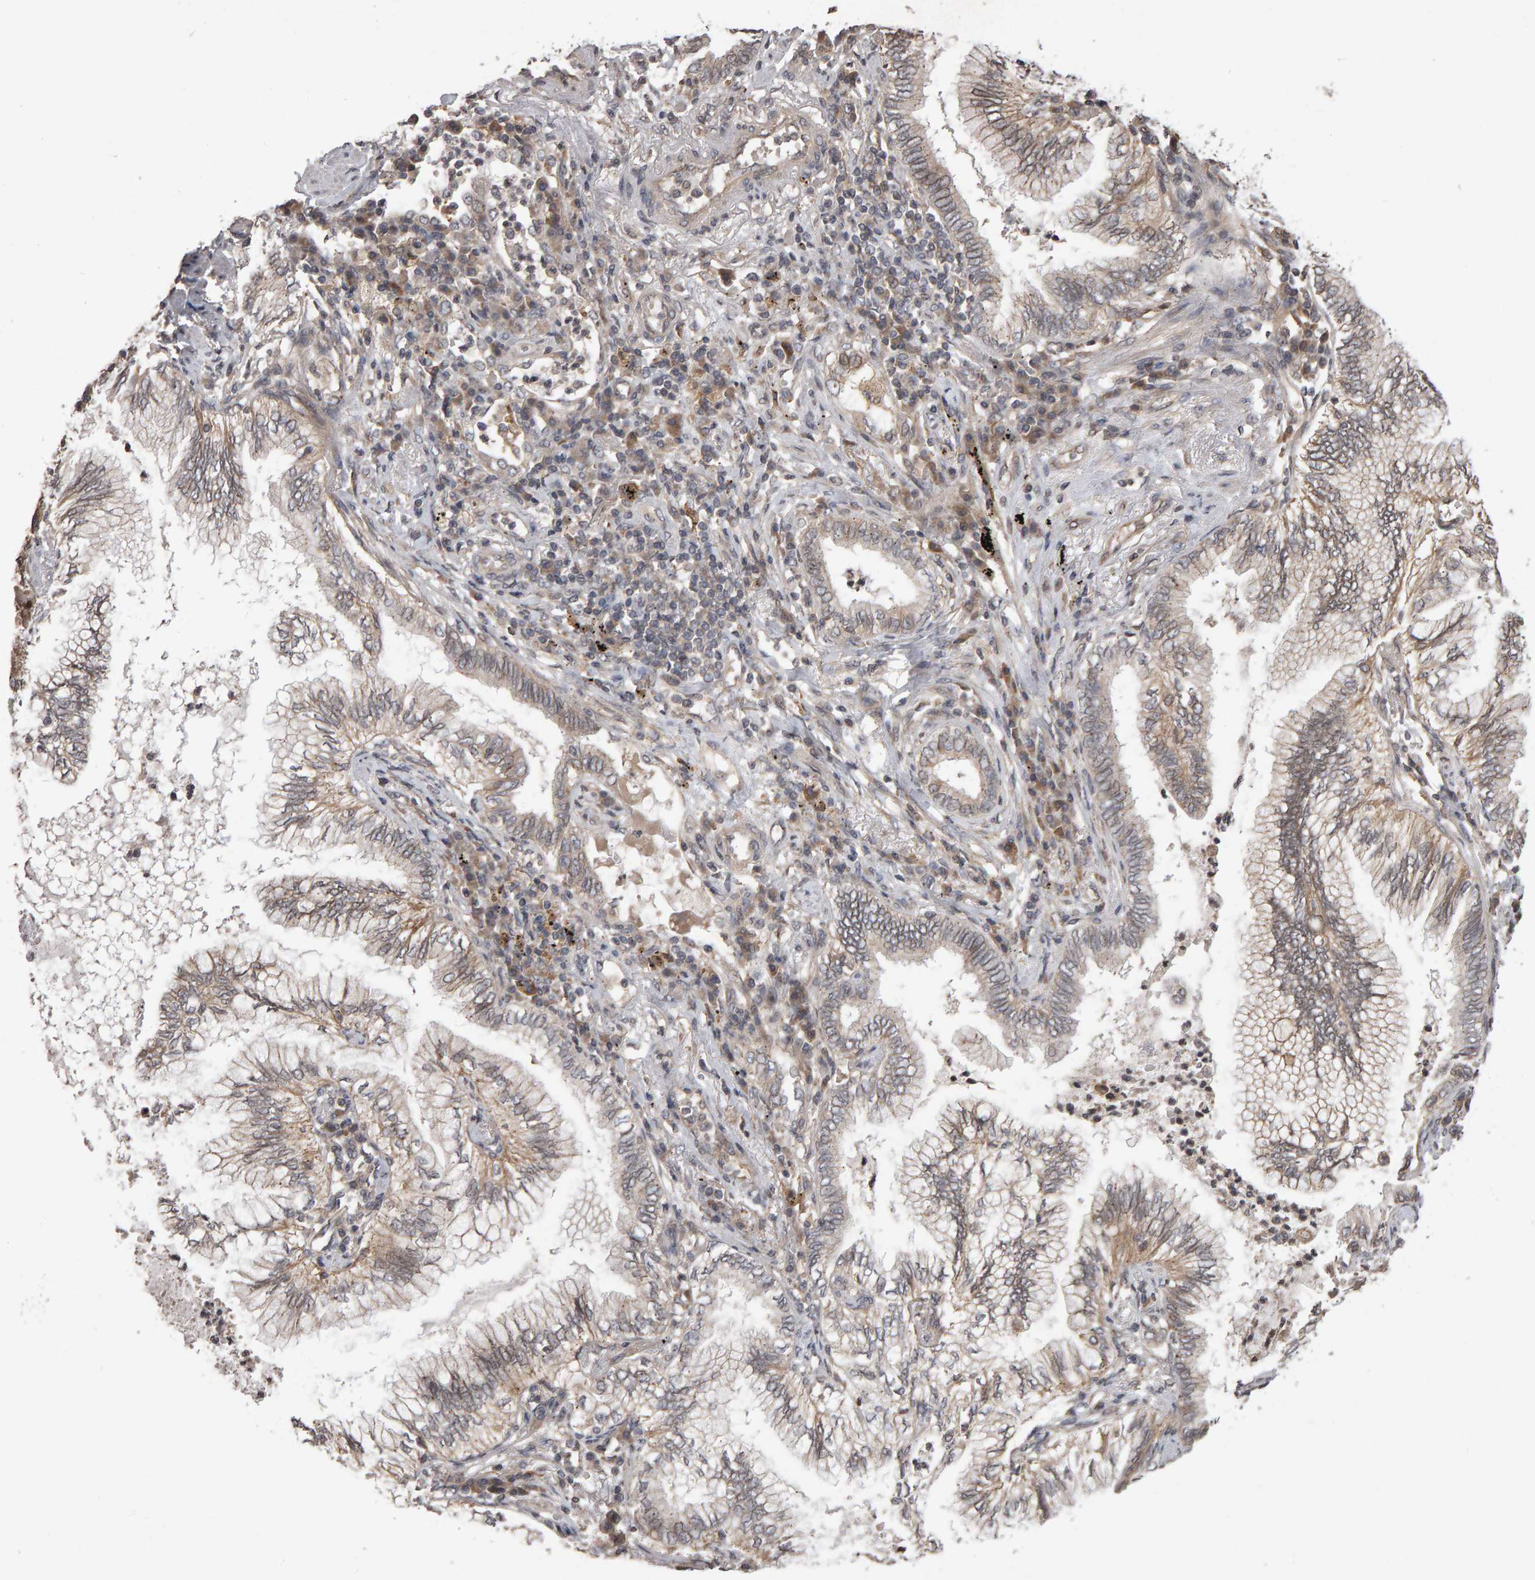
{"staining": {"intensity": "weak", "quantity": ">75%", "location": "cytoplasmic/membranous"}, "tissue": "lung cancer", "cell_type": "Tumor cells", "image_type": "cancer", "snomed": [{"axis": "morphology", "description": "Normal tissue, NOS"}, {"axis": "morphology", "description": "Adenocarcinoma, NOS"}, {"axis": "topography", "description": "Bronchus"}, {"axis": "topography", "description": "Lung"}], "caption": "Immunohistochemical staining of adenocarcinoma (lung) shows weak cytoplasmic/membranous protein expression in approximately >75% of tumor cells.", "gene": "SCRIB", "patient": {"sex": "female", "age": 70}}